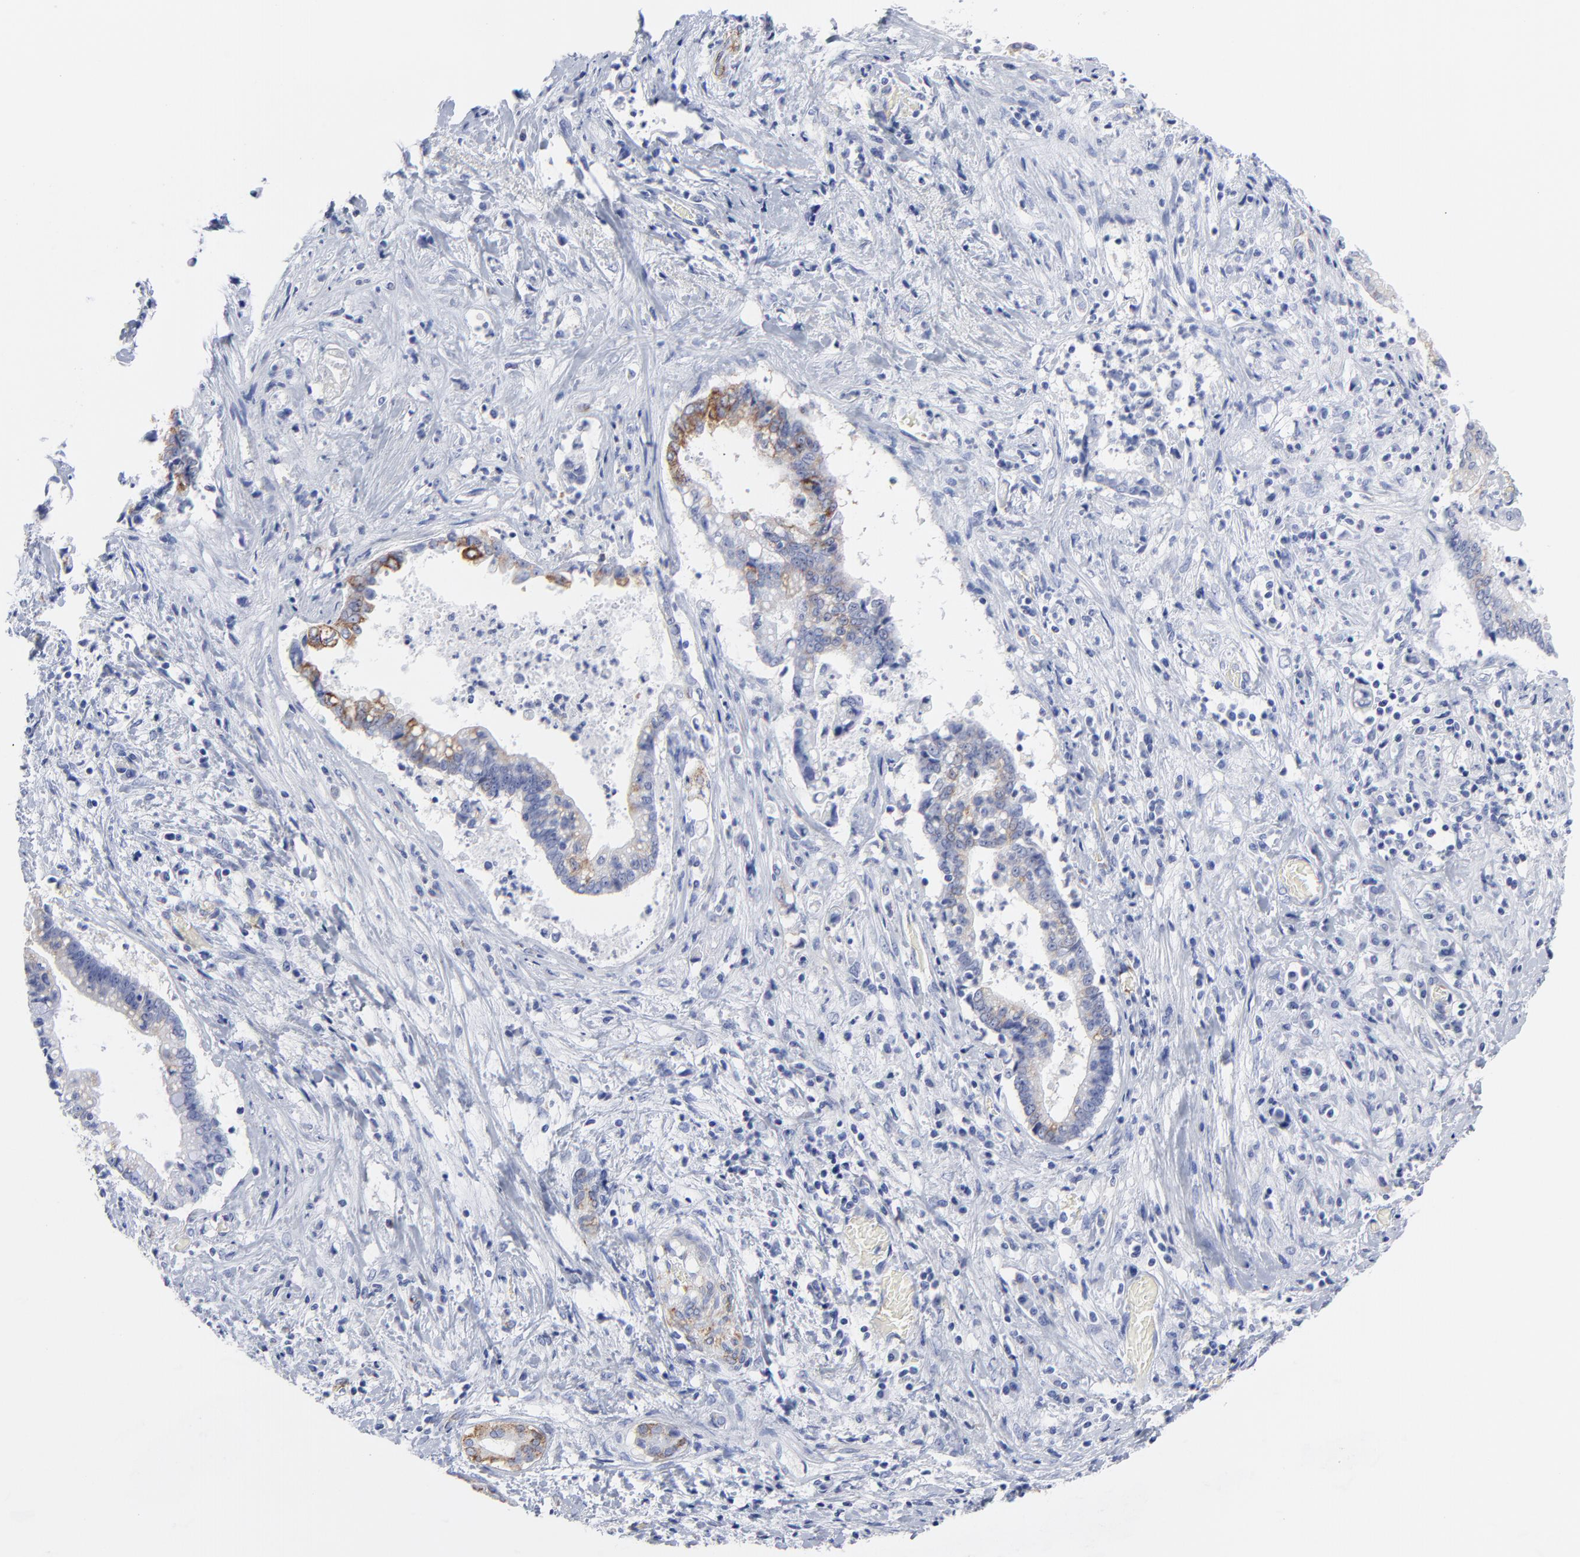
{"staining": {"intensity": "moderate", "quantity": "<25%", "location": "cytoplasmic/membranous"}, "tissue": "liver cancer", "cell_type": "Tumor cells", "image_type": "cancer", "snomed": [{"axis": "morphology", "description": "Cholangiocarcinoma"}, {"axis": "topography", "description": "Liver"}], "caption": "Tumor cells exhibit low levels of moderate cytoplasmic/membranous staining in approximately <25% of cells in liver cholangiocarcinoma.", "gene": "CNTN3", "patient": {"sex": "male", "age": 57}}